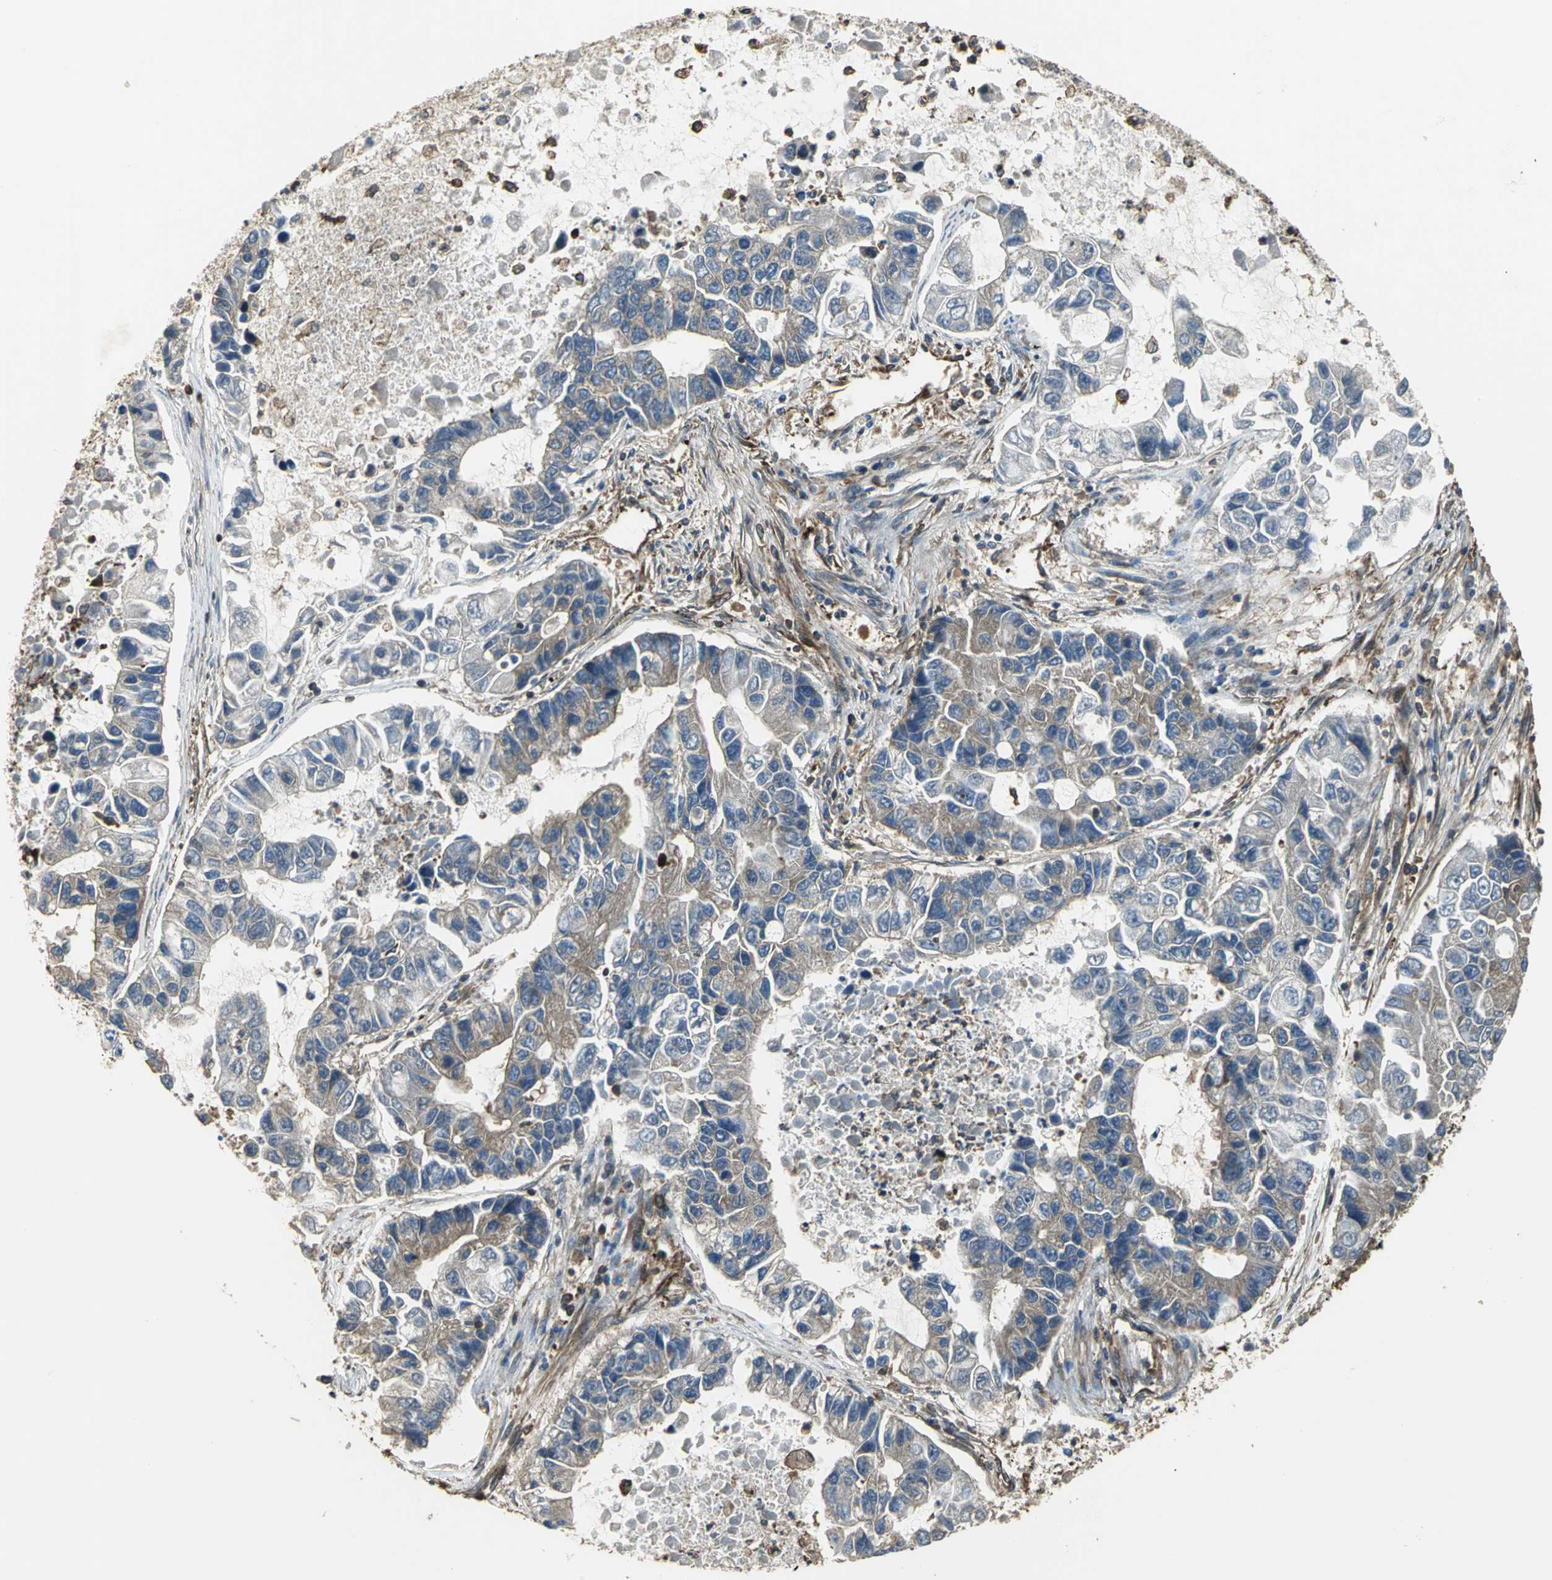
{"staining": {"intensity": "weak", "quantity": "25%-75%", "location": "cytoplasmic/membranous"}, "tissue": "lung cancer", "cell_type": "Tumor cells", "image_type": "cancer", "snomed": [{"axis": "morphology", "description": "Adenocarcinoma, NOS"}, {"axis": "topography", "description": "Lung"}], "caption": "This is a histology image of immunohistochemistry staining of lung cancer (adenocarcinoma), which shows weak staining in the cytoplasmic/membranous of tumor cells.", "gene": "TLN1", "patient": {"sex": "female", "age": 51}}